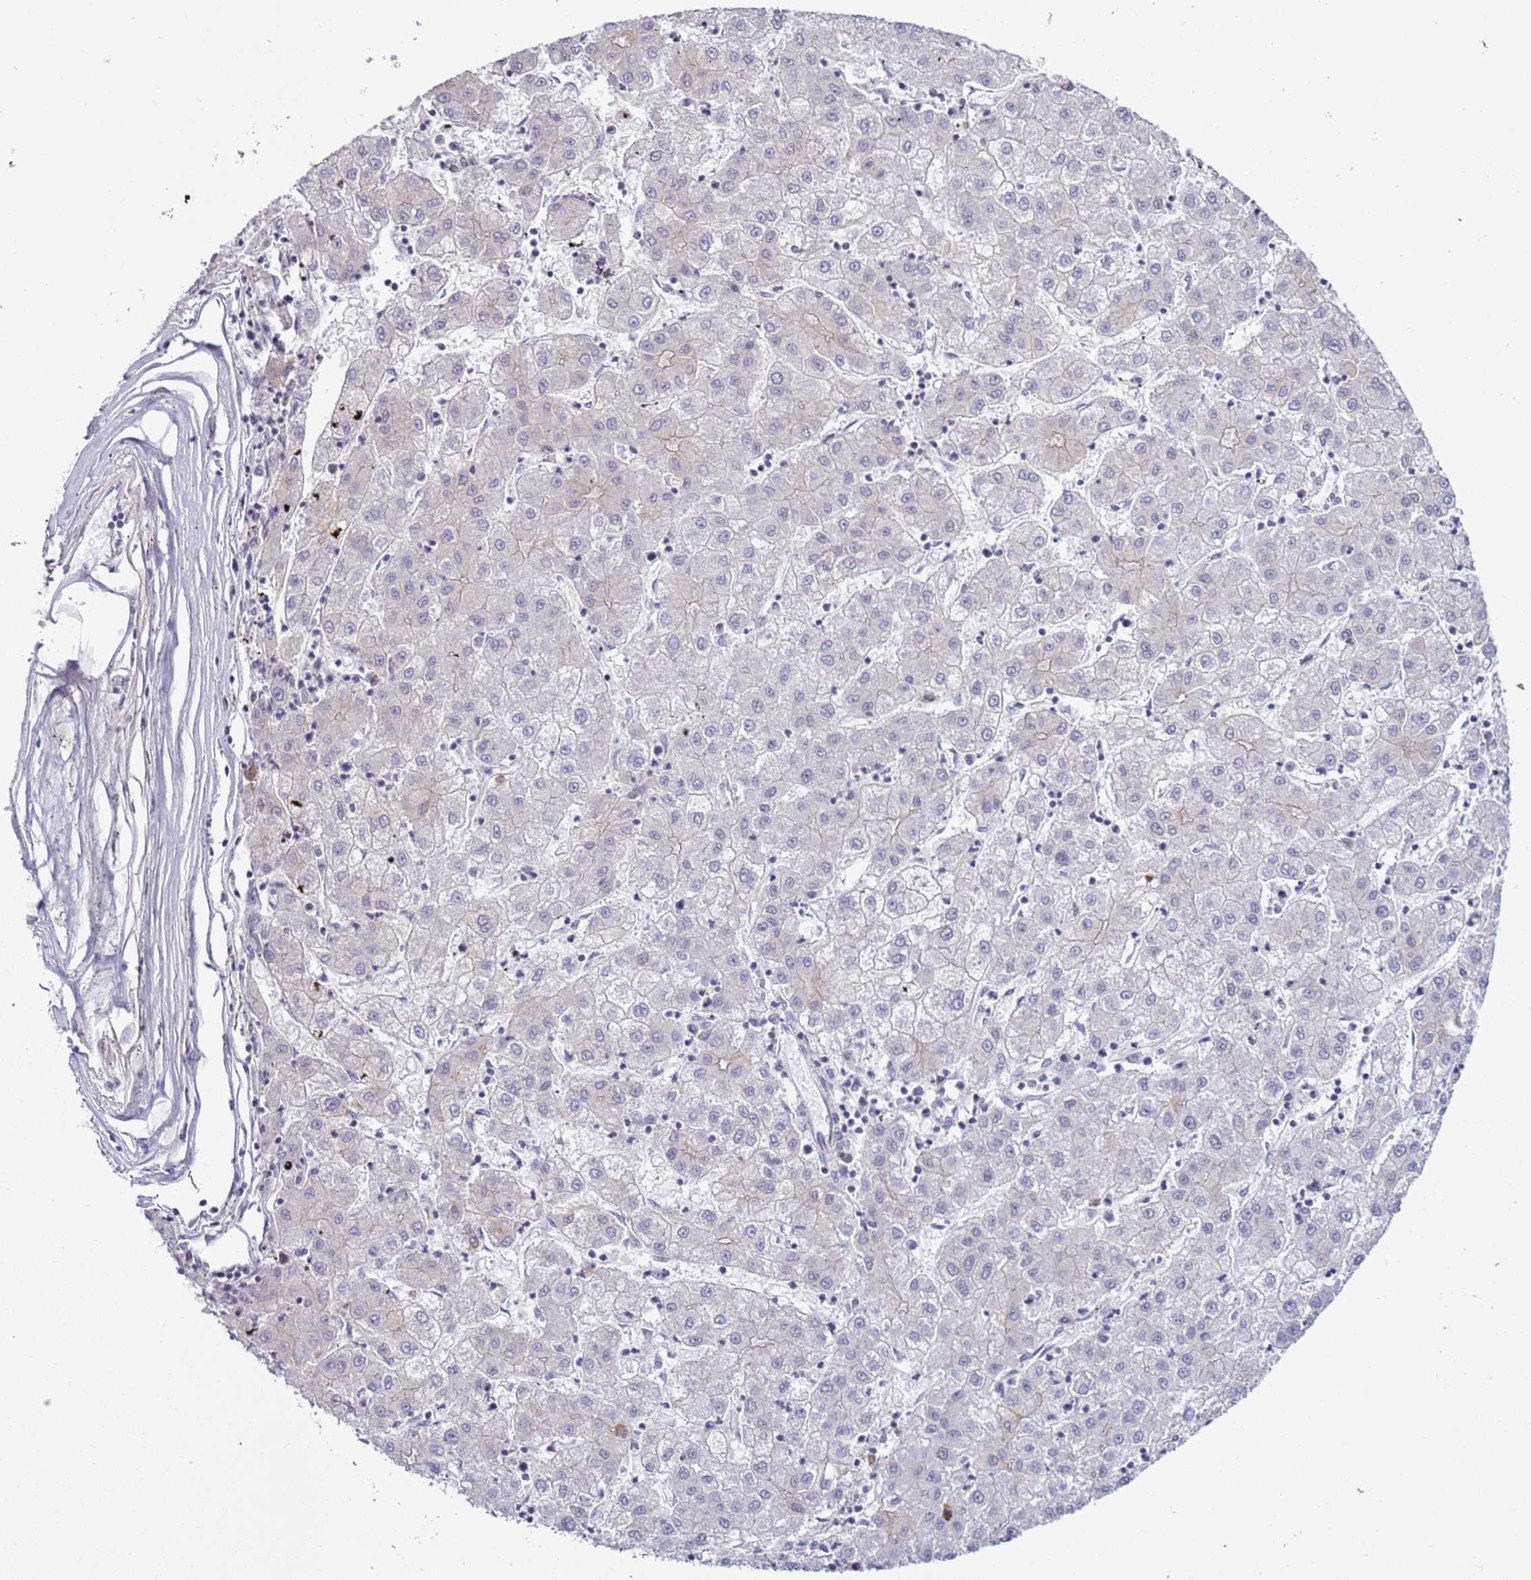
{"staining": {"intensity": "negative", "quantity": "none", "location": "none"}, "tissue": "liver cancer", "cell_type": "Tumor cells", "image_type": "cancer", "snomed": [{"axis": "morphology", "description": "Carcinoma, Hepatocellular, NOS"}, {"axis": "topography", "description": "Liver"}], "caption": "Human liver hepatocellular carcinoma stained for a protein using immunohistochemistry shows no staining in tumor cells.", "gene": "NPAP1", "patient": {"sex": "male", "age": 72}}